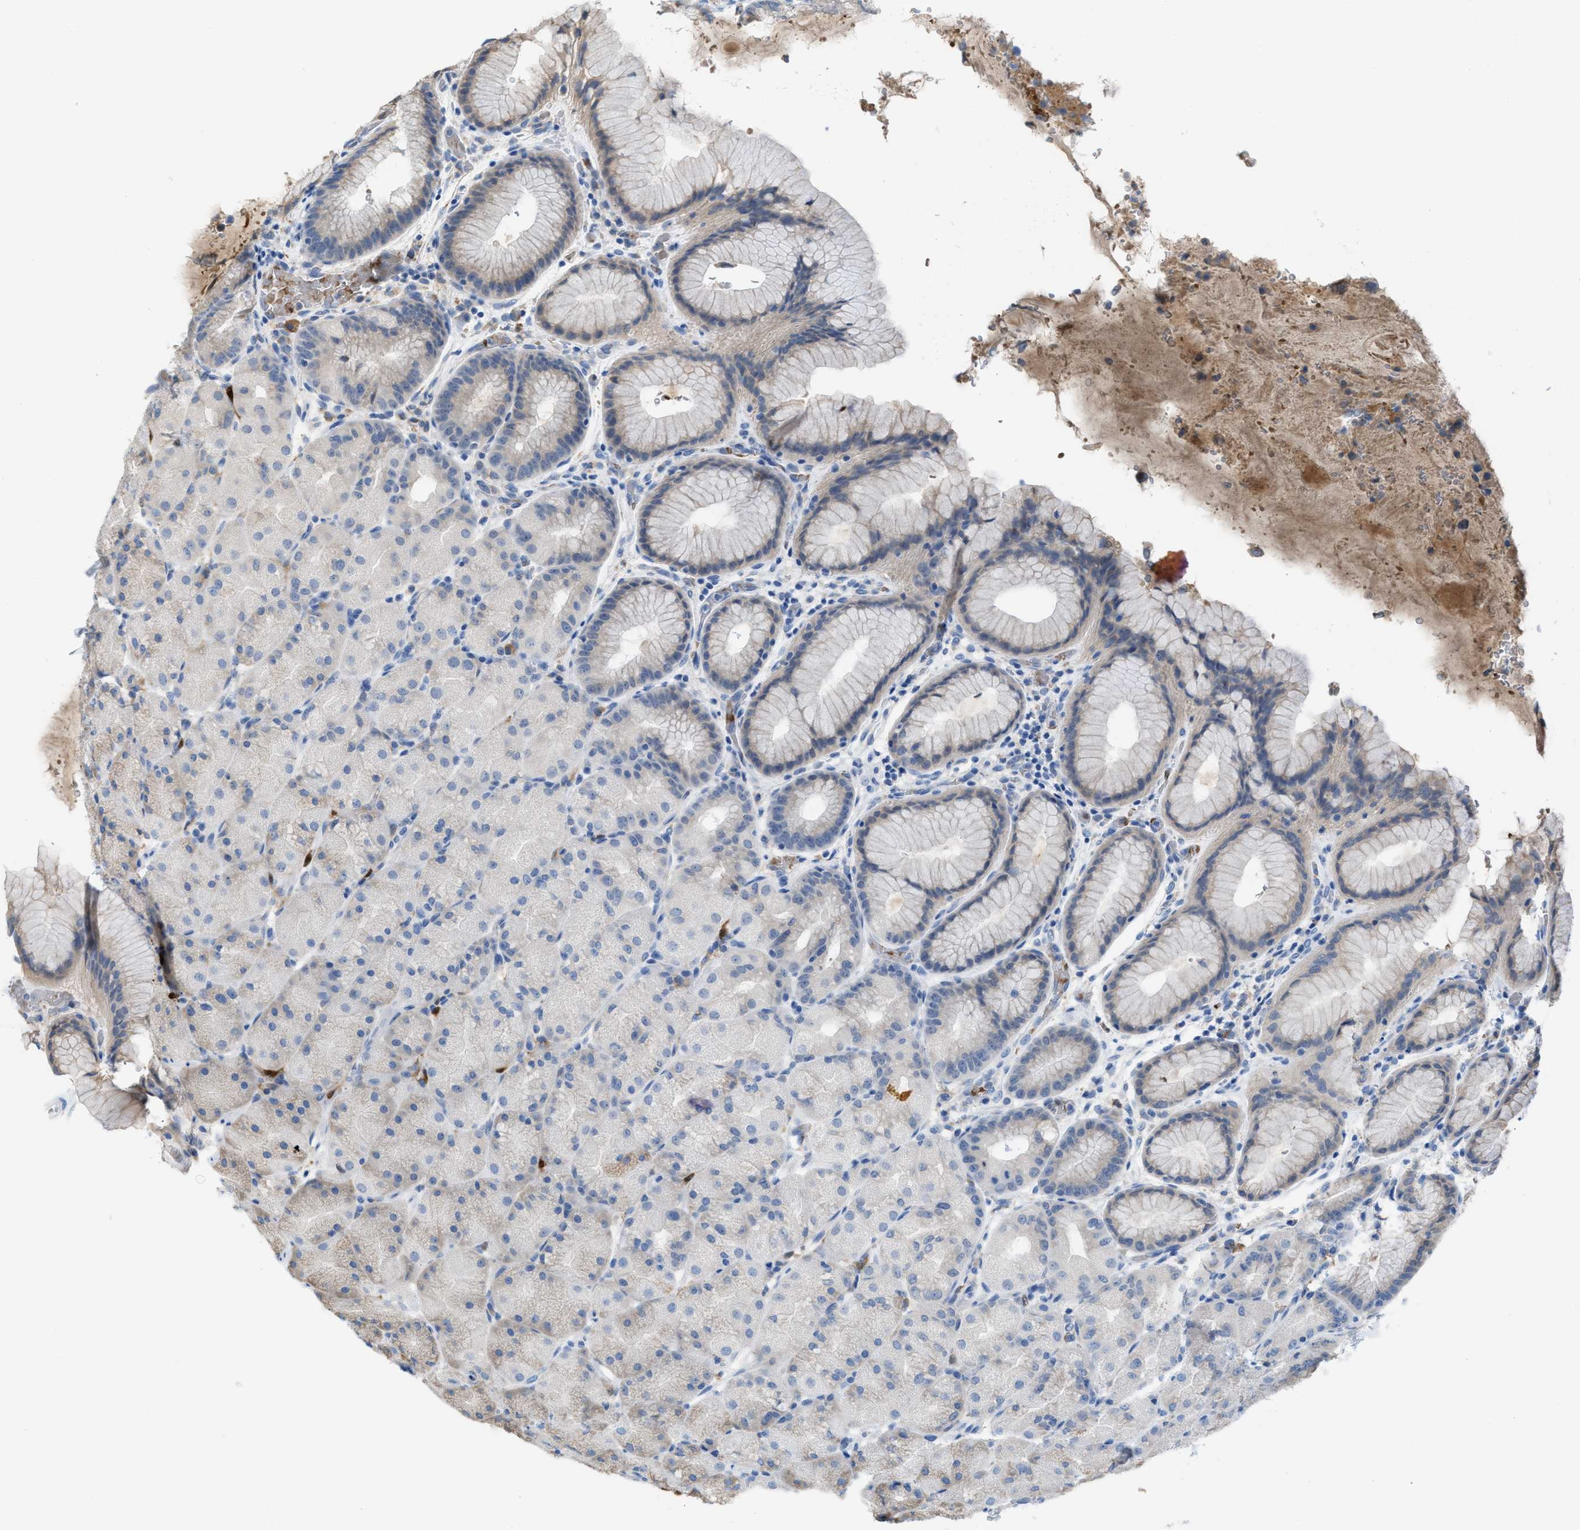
{"staining": {"intensity": "negative", "quantity": "none", "location": "none"}, "tissue": "stomach", "cell_type": "Glandular cells", "image_type": "normal", "snomed": [{"axis": "morphology", "description": "Normal tissue, NOS"}, {"axis": "topography", "description": "Stomach, upper"}, {"axis": "topography", "description": "Stomach"}], "caption": "Immunohistochemistry image of benign stomach: human stomach stained with DAB (3,3'-diaminobenzidine) demonstrates no significant protein staining in glandular cells.", "gene": "CA3", "patient": {"sex": "male", "age": 48}}